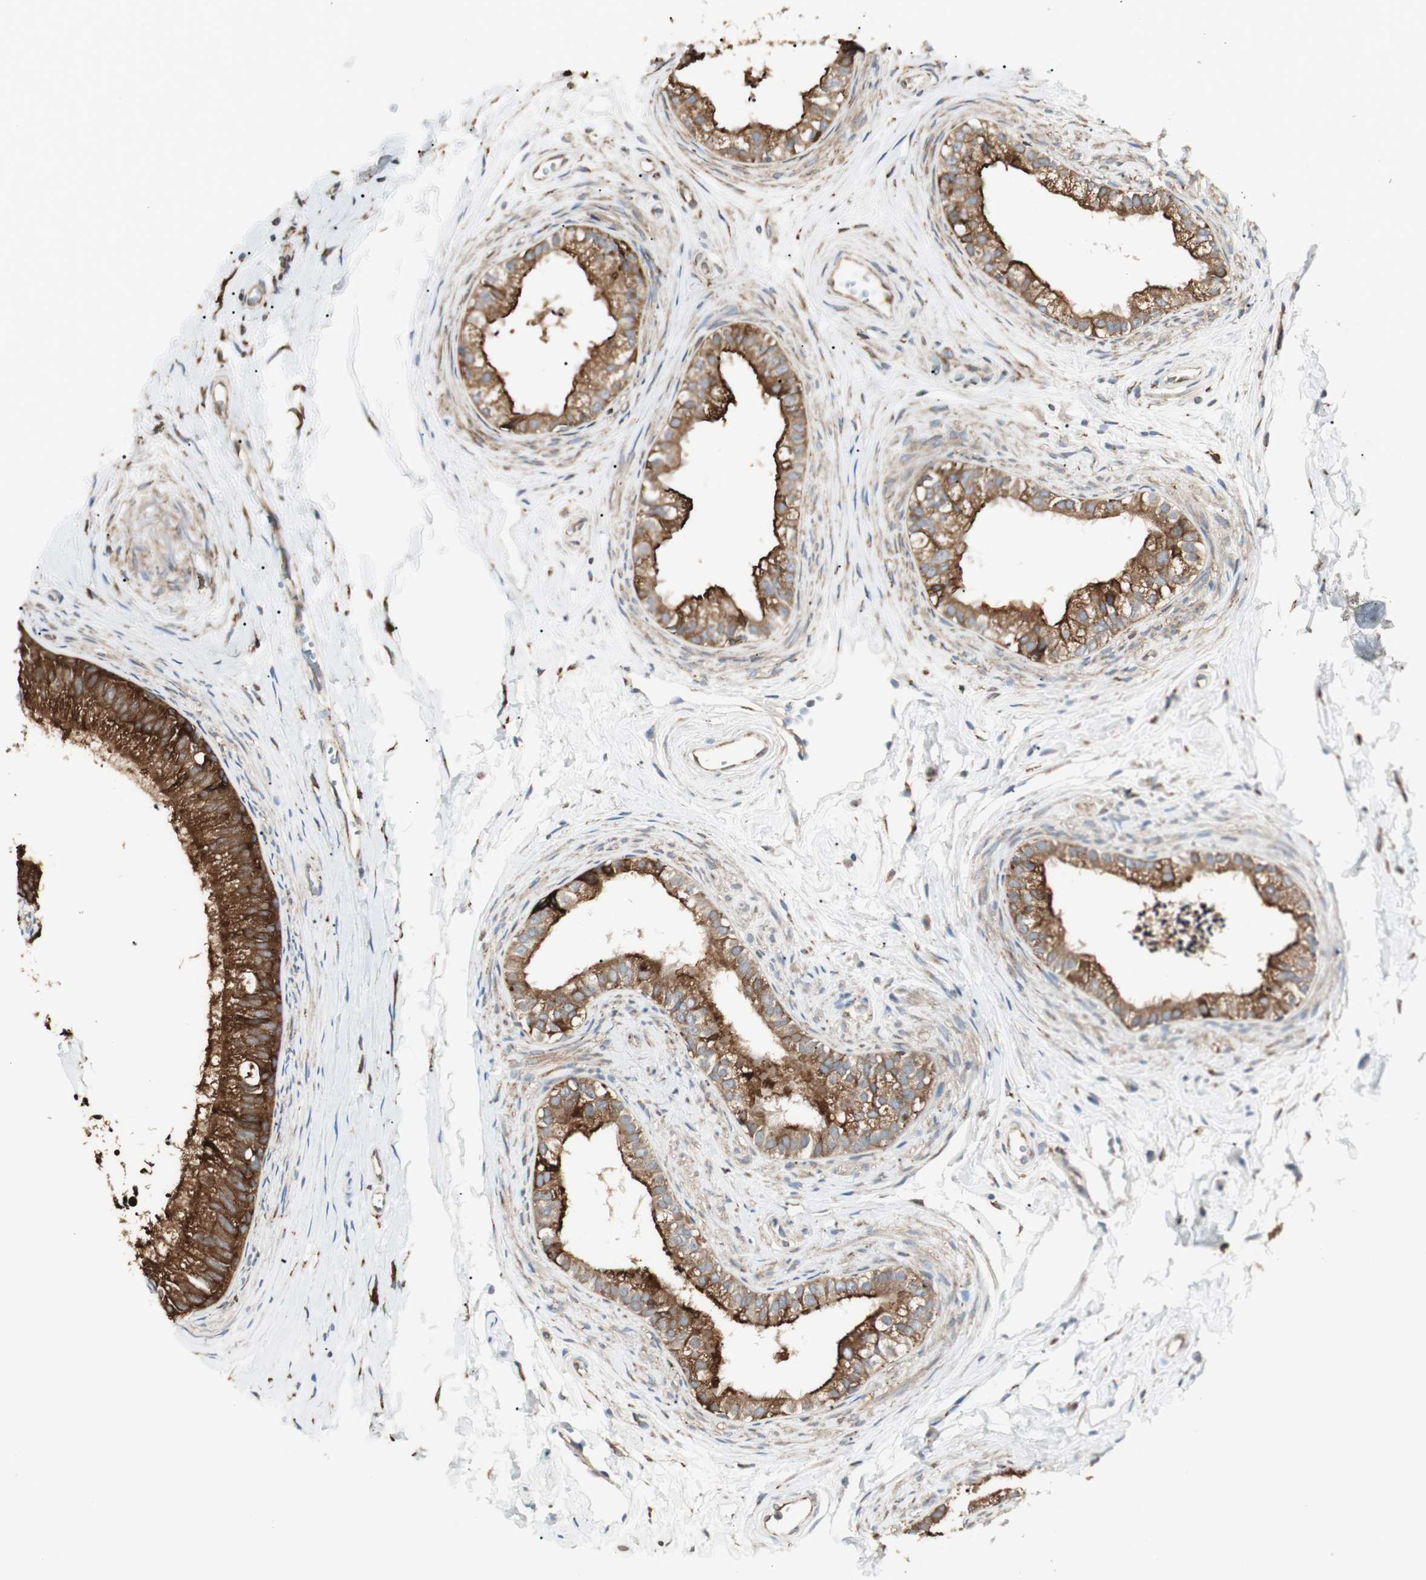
{"staining": {"intensity": "strong", "quantity": ">75%", "location": "cytoplasmic/membranous"}, "tissue": "epididymis", "cell_type": "Glandular cells", "image_type": "normal", "snomed": [{"axis": "morphology", "description": "Normal tissue, NOS"}, {"axis": "topography", "description": "Epididymis"}], "caption": "Immunohistochemistry (IHC) (DAB) staining of unremarkable epididymis reveals strong cytoplasmic/membranous protein positivity in approximately >75% of glandular cells.", "gene": "HSP90B1", "patient": {"sex": "male", "age": 56}}